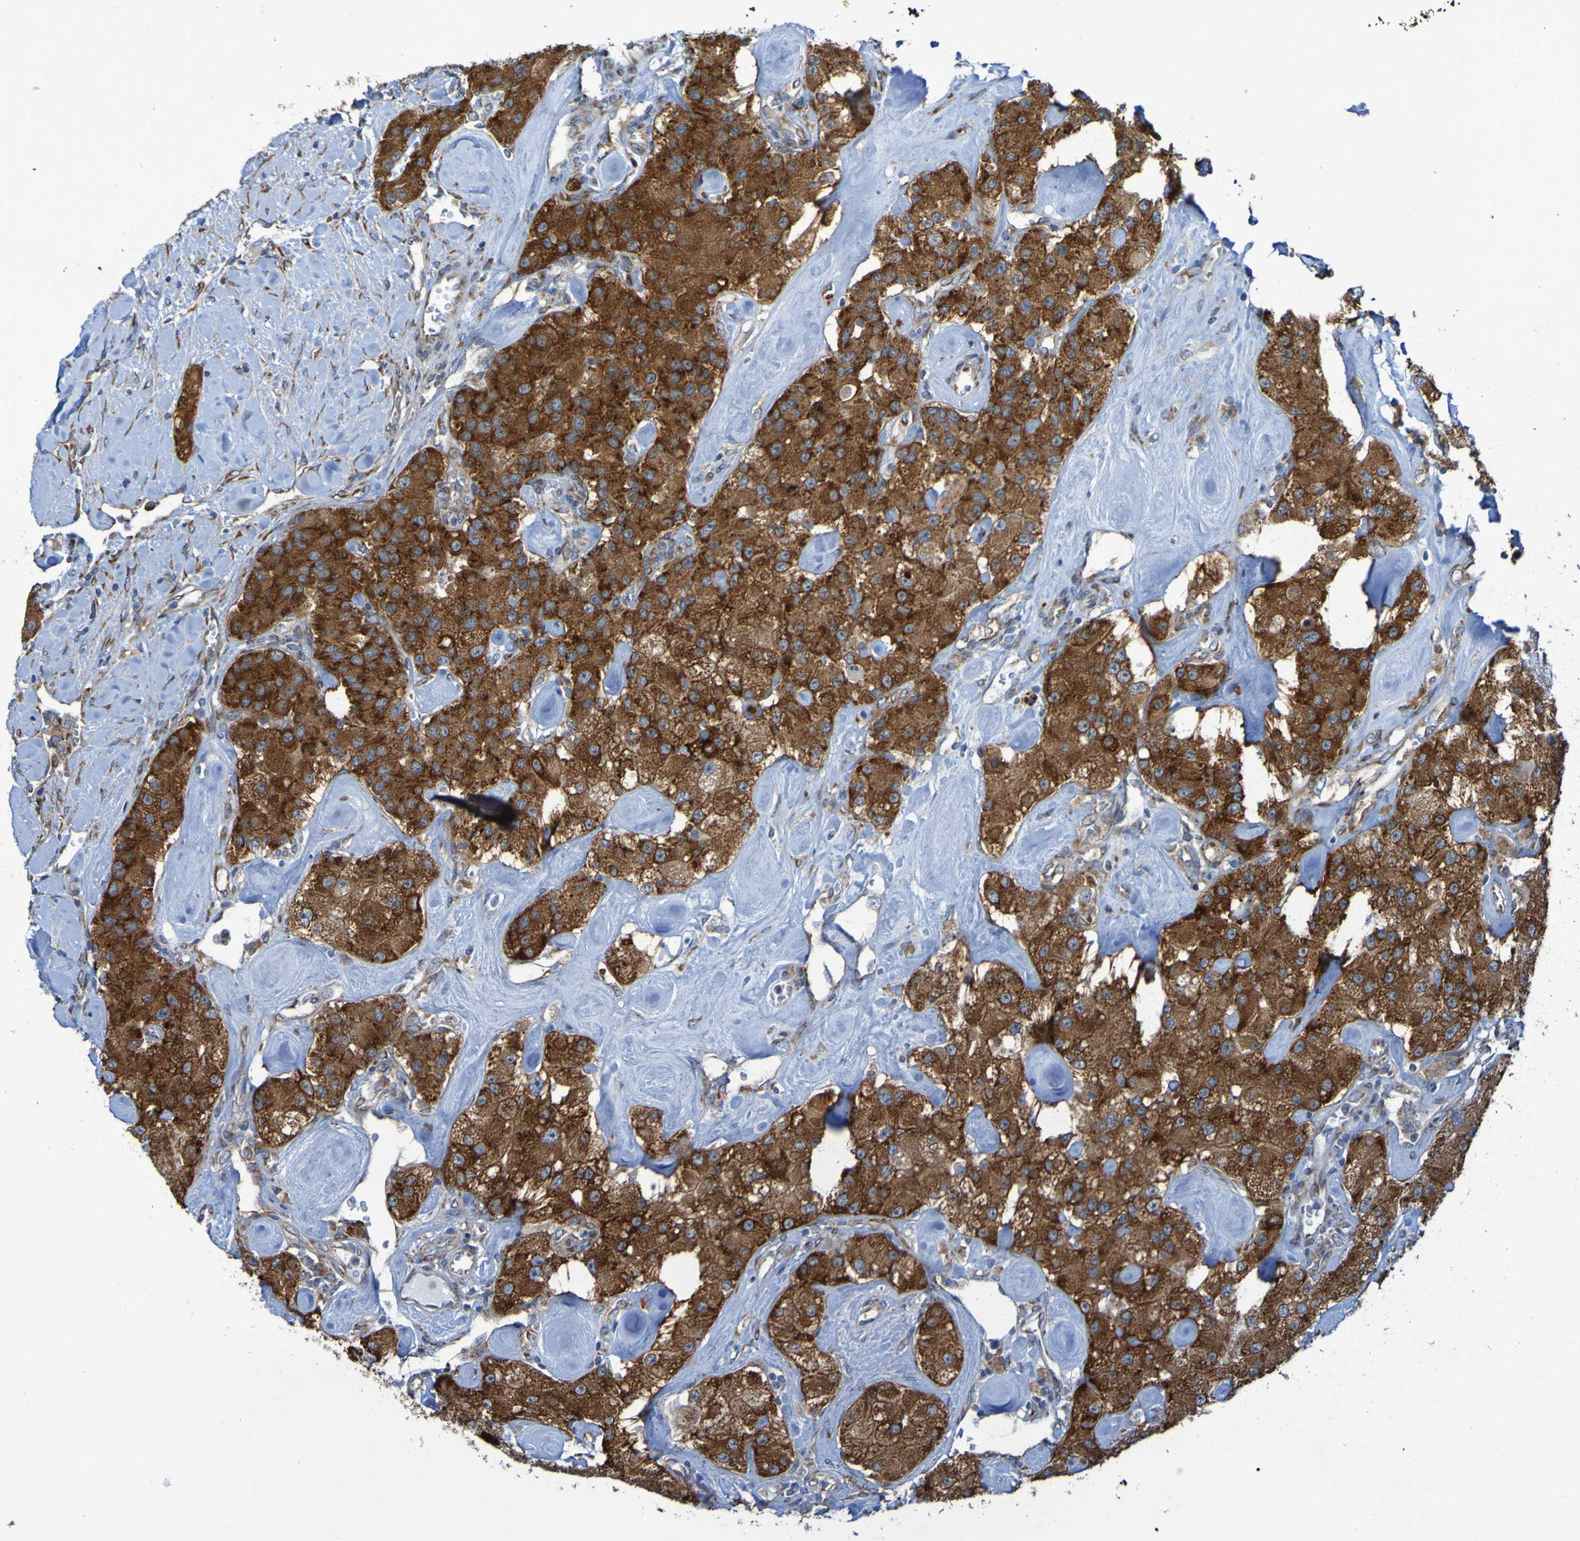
{"staining": {"intensity": "strong", "quantity": ">75%", "location": "cytoplasmic/membranous"}, "tissue": "carcinoid", "cell_type": "Tumor cells", "image_type": "cancer", "snomed": [{"axis": "morphology", "description": "Carcinoid, malignant, NOS"}, {"axis": "topography", "description": "Pancreas"}], "caption": "Protein staining reveals strong cytoplasmic/membranous staining in approximately >75% of tumor cells in malignant carcinoid.", "gene": "FKBP3", "patient": {"sex": "male", "age": 41}}